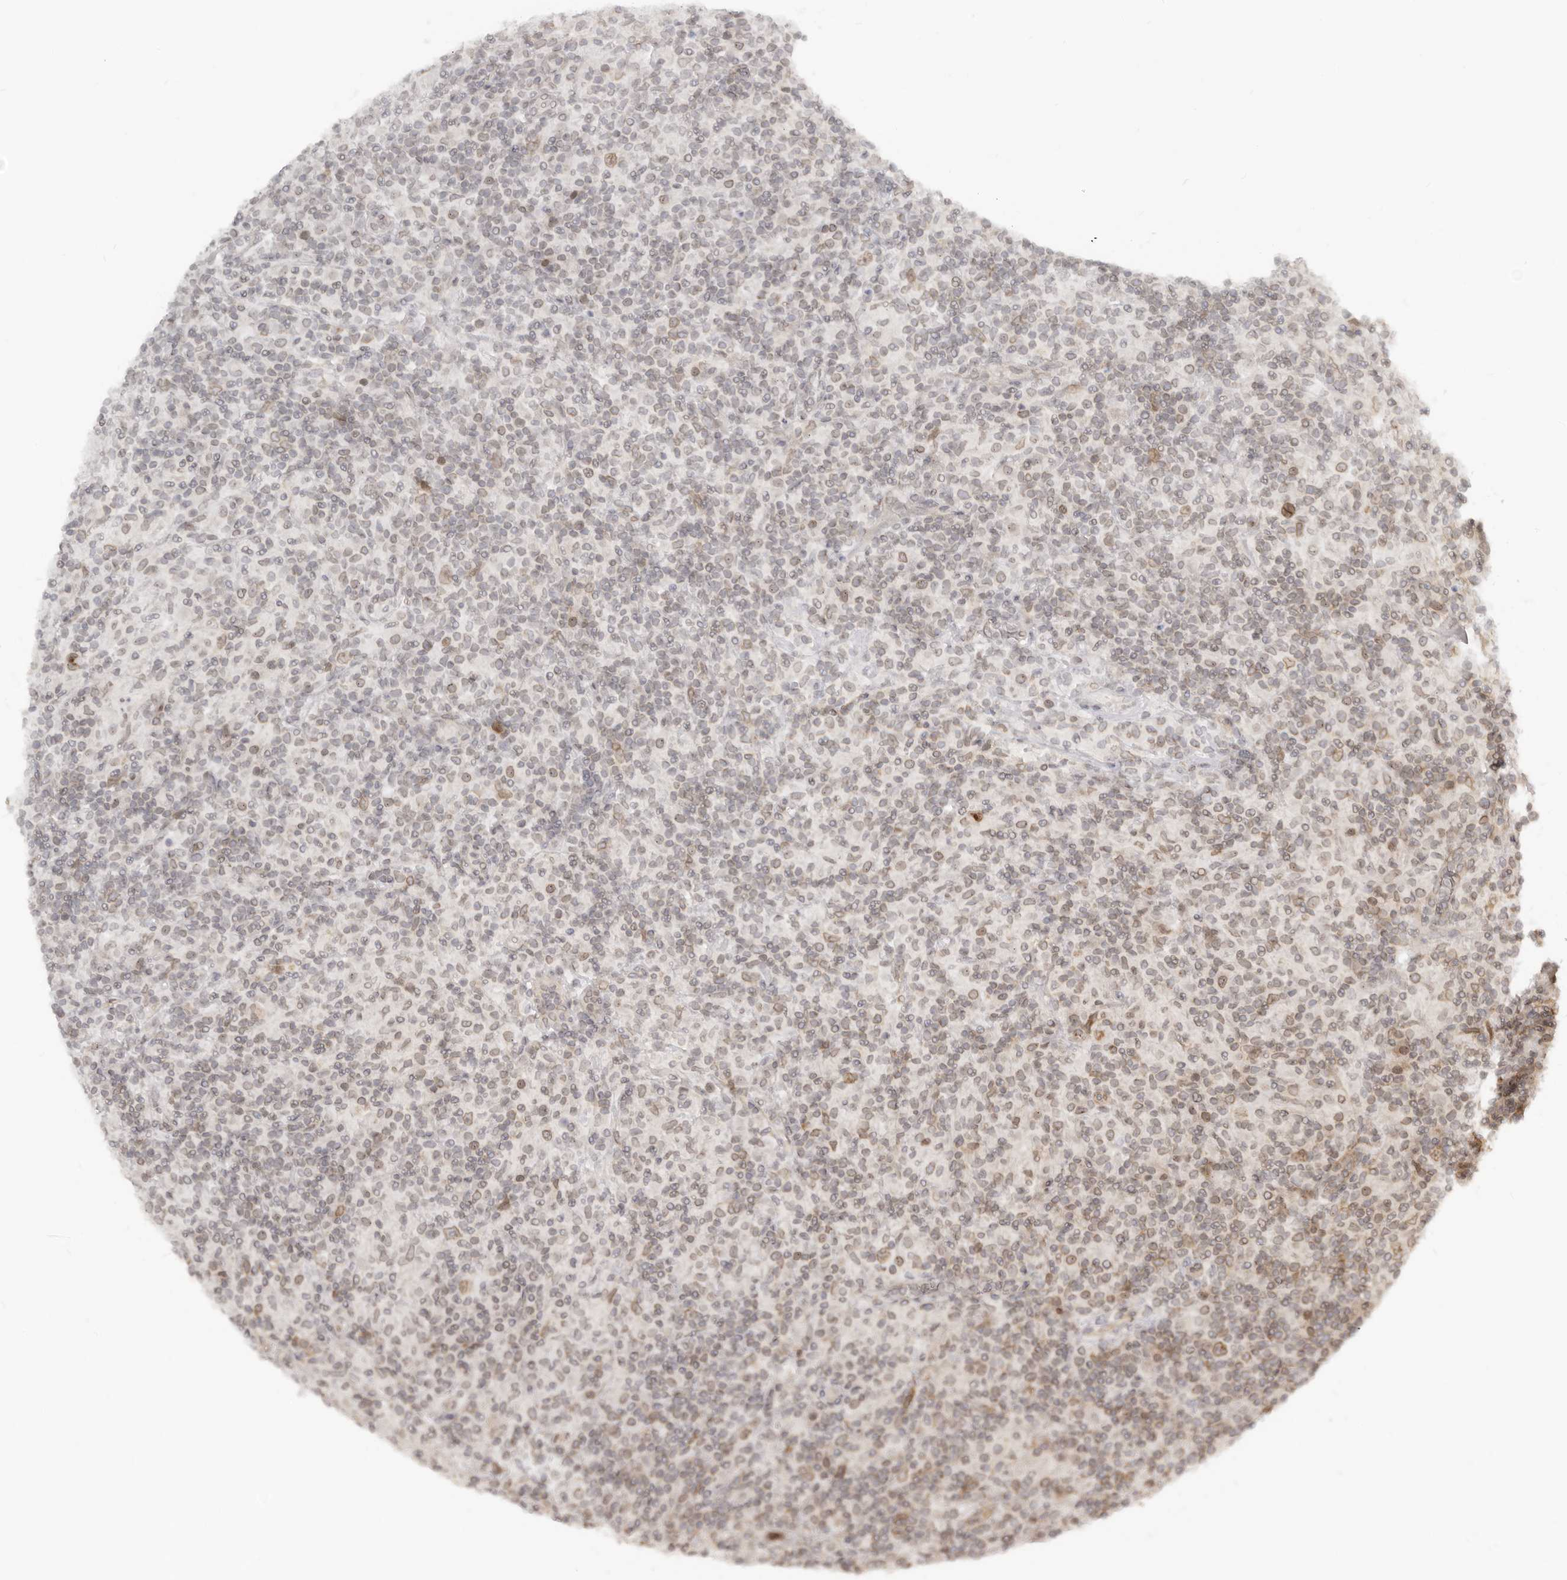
{"staining": {"intensity": "weak", "quantity": "25%-75%", "location": "cytoplasmic/membranous,nuclear"}, "tissue": "lymphoma", "cell_type": "Tumor cells", "image_type": "cancer", "snomed": [{"axis": "morphology", "description": "Hodgkin's disease, NOS"}, {"axis": "topography", "description": "Lymph node"}], "caption": "Protein staining of Hodgkin's disease tissue shows weak cytoplasmic/membranous and nuclear expression in approximately 25%-75% of tumor cells. (DAB IHC, brown staining for protein, blue staining for nuclei).", "gene": "NUP153", "patient": {"sex": "male", "age": 70}}